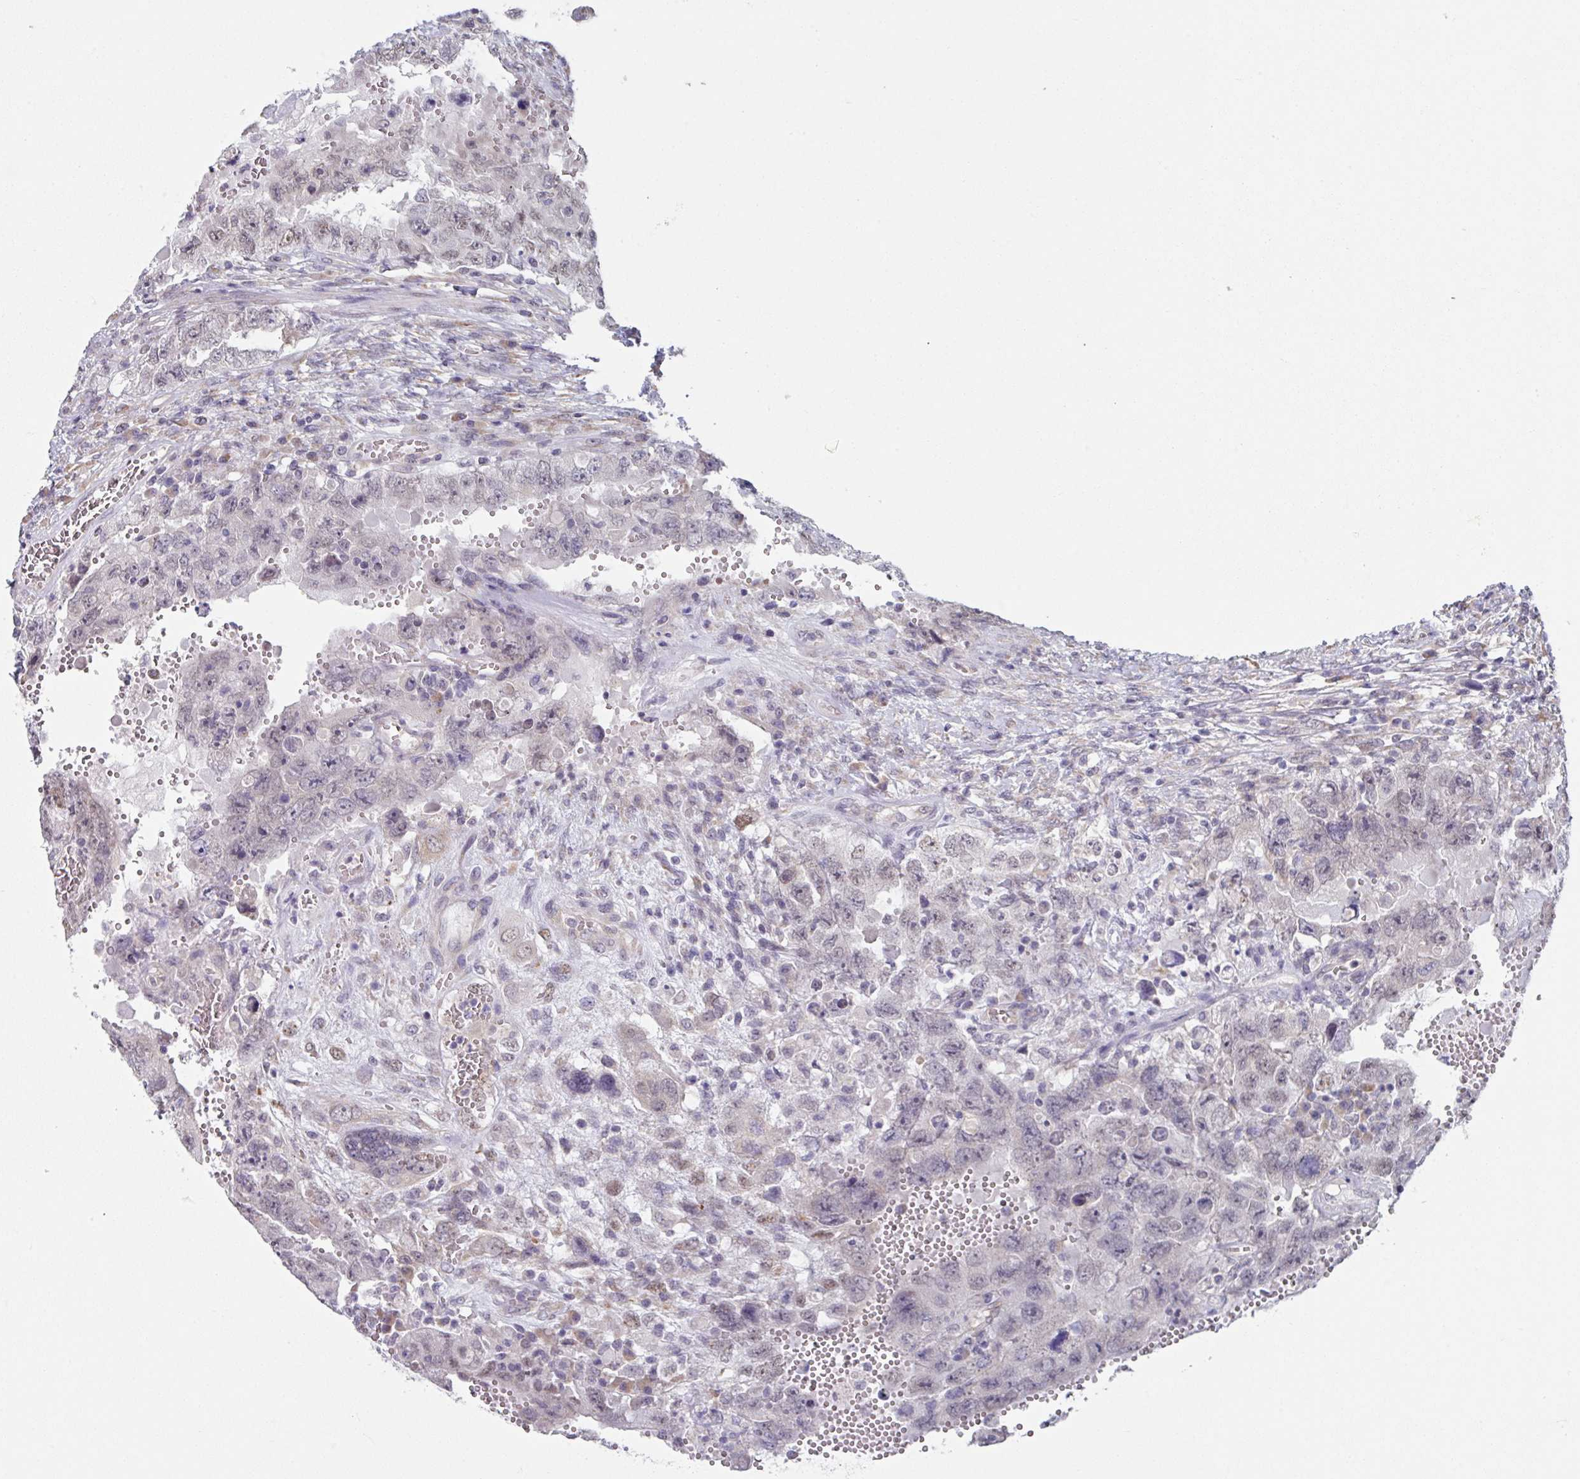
{"staining": {"intensity": "weak", "quantity": "<25%", "location": "nuclear"}, "tissue": "testis cancer", "cell_type": "Tumor cells", "image_type": "cancer", "snomed": [{"axis": "morphology", "description": "Carcinoma, Embryonal, NOS"}, {"axis": "topography", "description": "Testis"}], "caption": "The histopathology image demonstrates no staining of tumor cells in testis cancer.", "gene": "TMED5", "patient": {"sex": "male", "age": 26}}